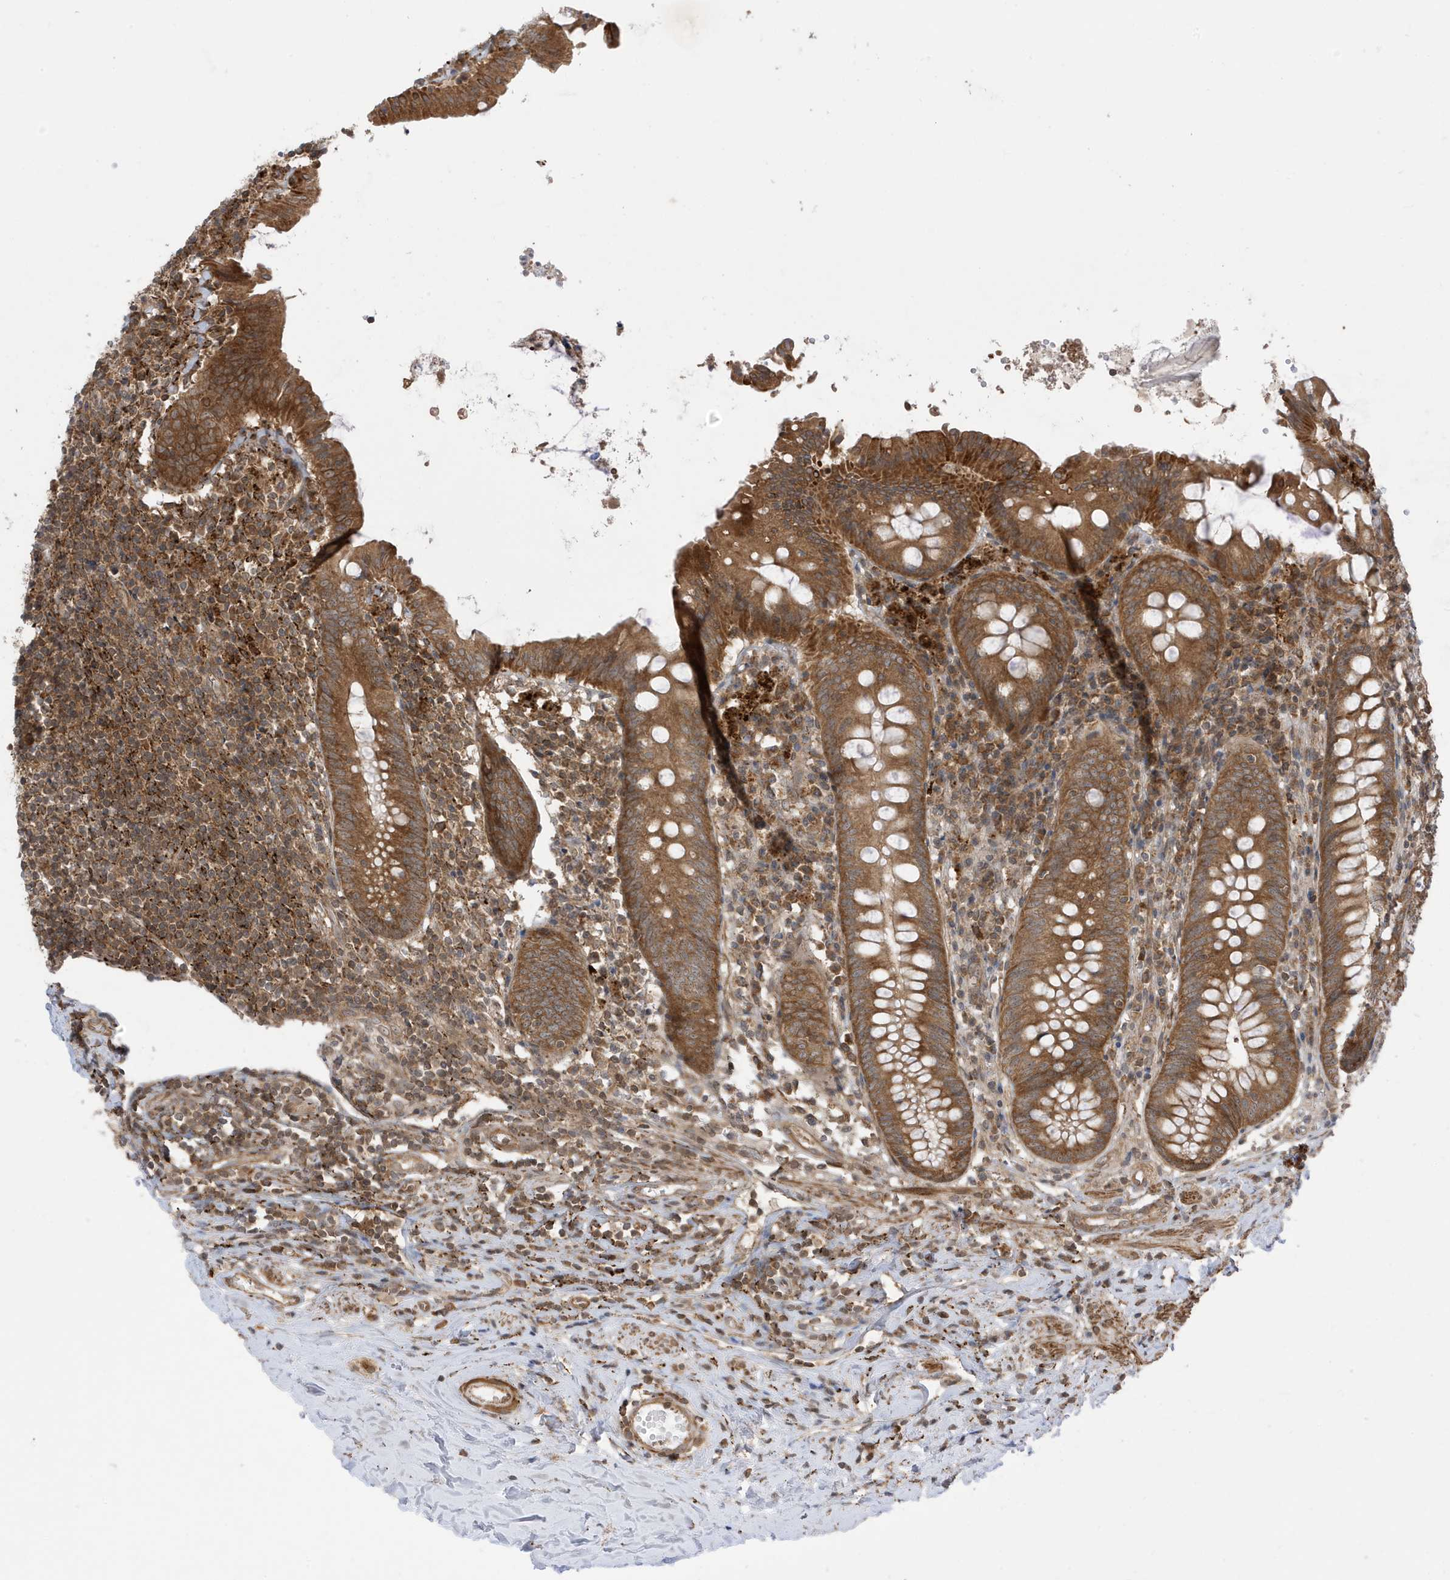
{"staining": {"intensity": "strong", "quantity": ">75%", "location": "cytoplasmic/membranous"}, "tissue": "appendix", "cell_type": "Glandular cells", "image_type": "normal", "snomed": [{"axis": "morphology", "description": "Normal tissue, NOS"}, {"axis": "topography", "description": "Appendix"}], "caption": "IHC of benign human appendix displays high levels of strong cytoplasmic/membranous expression in approximately >75% of glandular cells. The staining was performed using DAB (3,3'-diaminobenzidine) to visualize the protein expression in brown, while the nuclei were stained in blue with hematoxylin (Magnification: 20x).", "gene": "DHX36", "patient": {"sex": "female", "age": 54}}